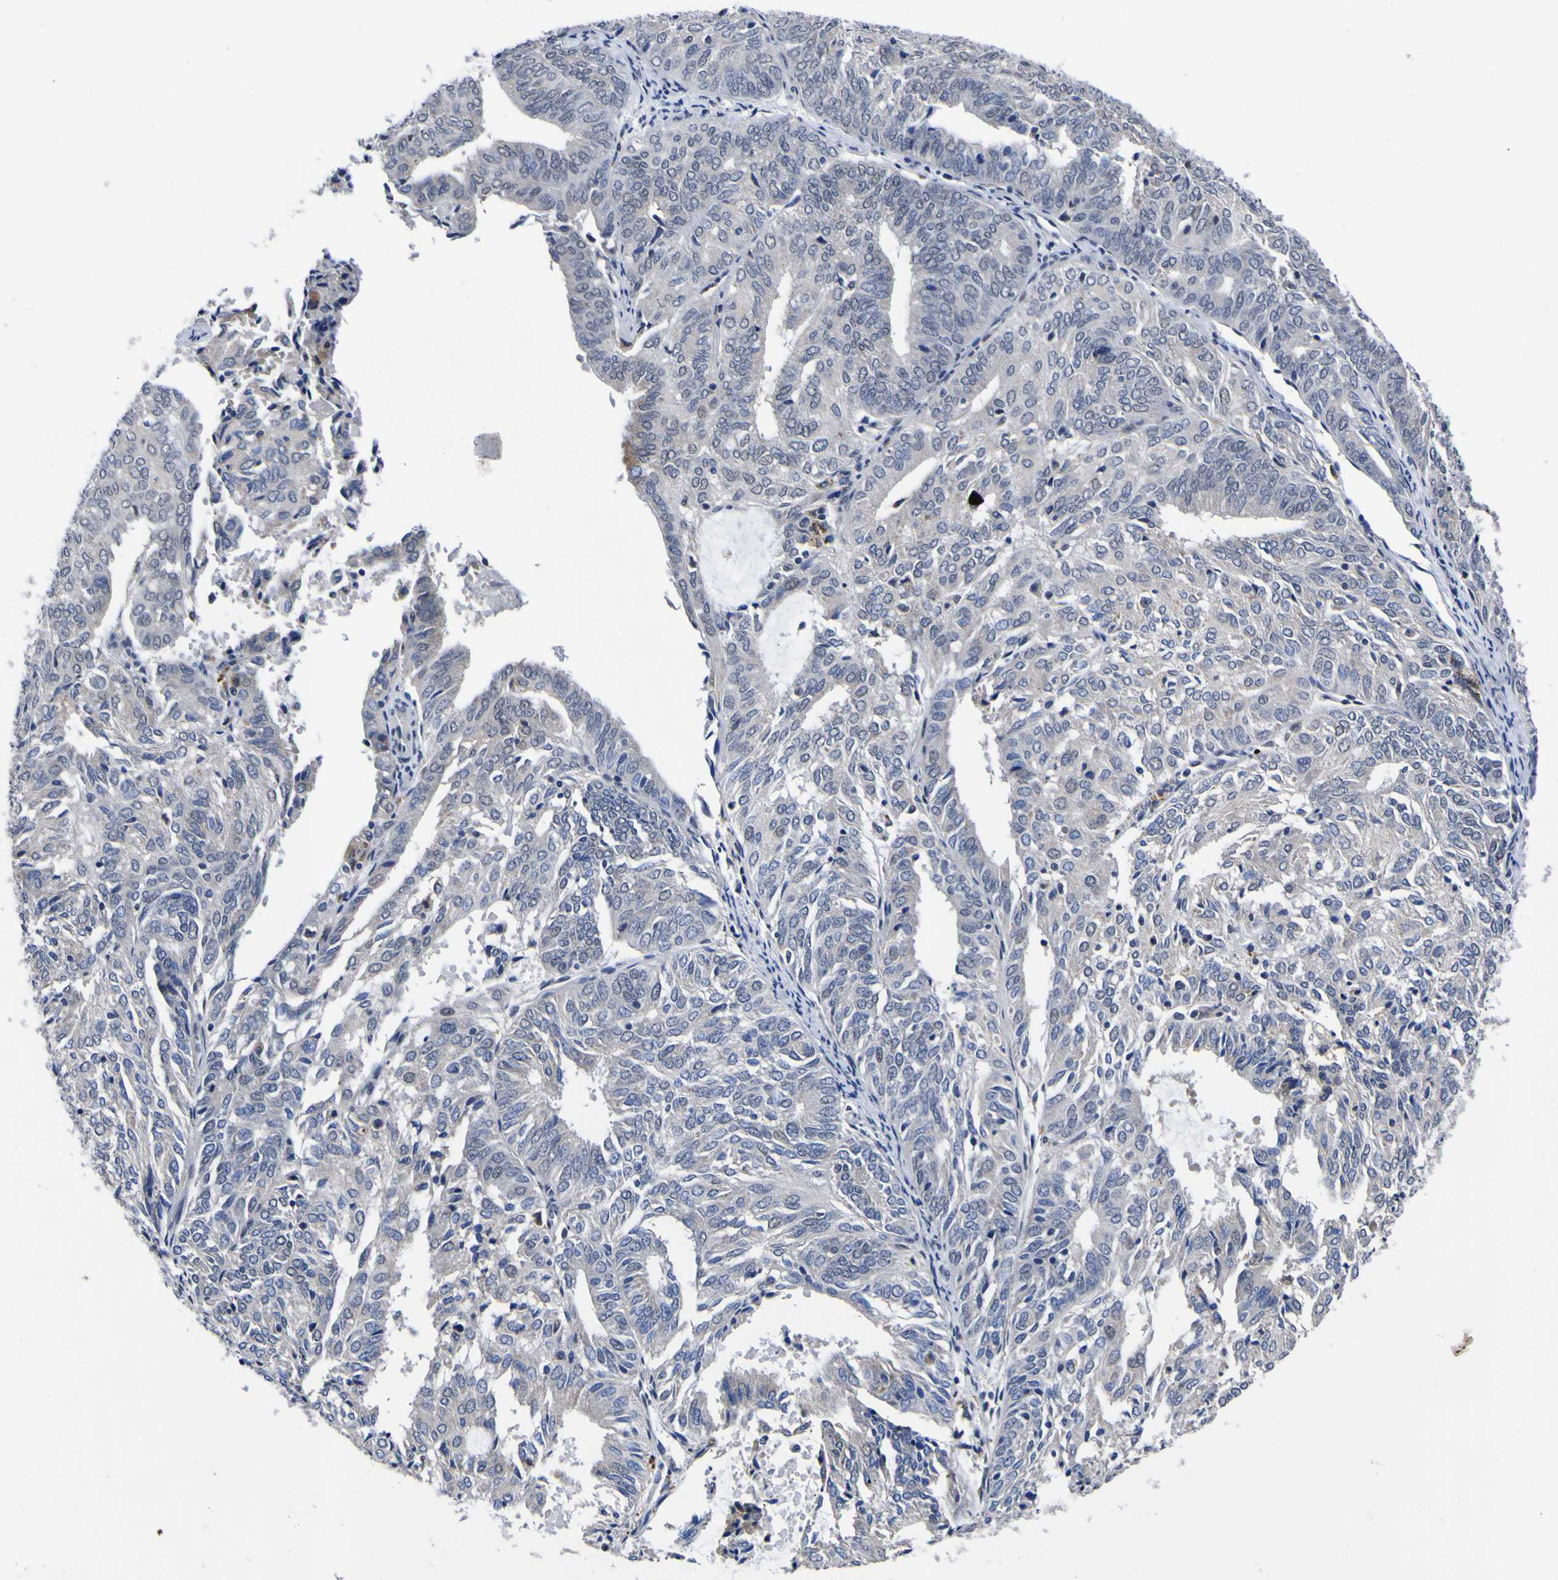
{"staining": {"intensity": "negative", "quantity": "none", "location": "none"}, "tissue": "endometrial cancer", "cell_type": "Tumor cells", "image_type": "cancer", "snomed": [{"axis": "morphology", "description": "Adenocarcinoma, NOS"}, {"axis": "topography", "description": "Uterus"}], "caption": "This image is of endometrial cancer stained with immunohistochemistry (IHC) to label a protein in brown with the nuclei are counter-stained blue. There is no expression in tumor cells.", "gene": "IGFLR1", "patient": {"sex": "female", "age": 60}}